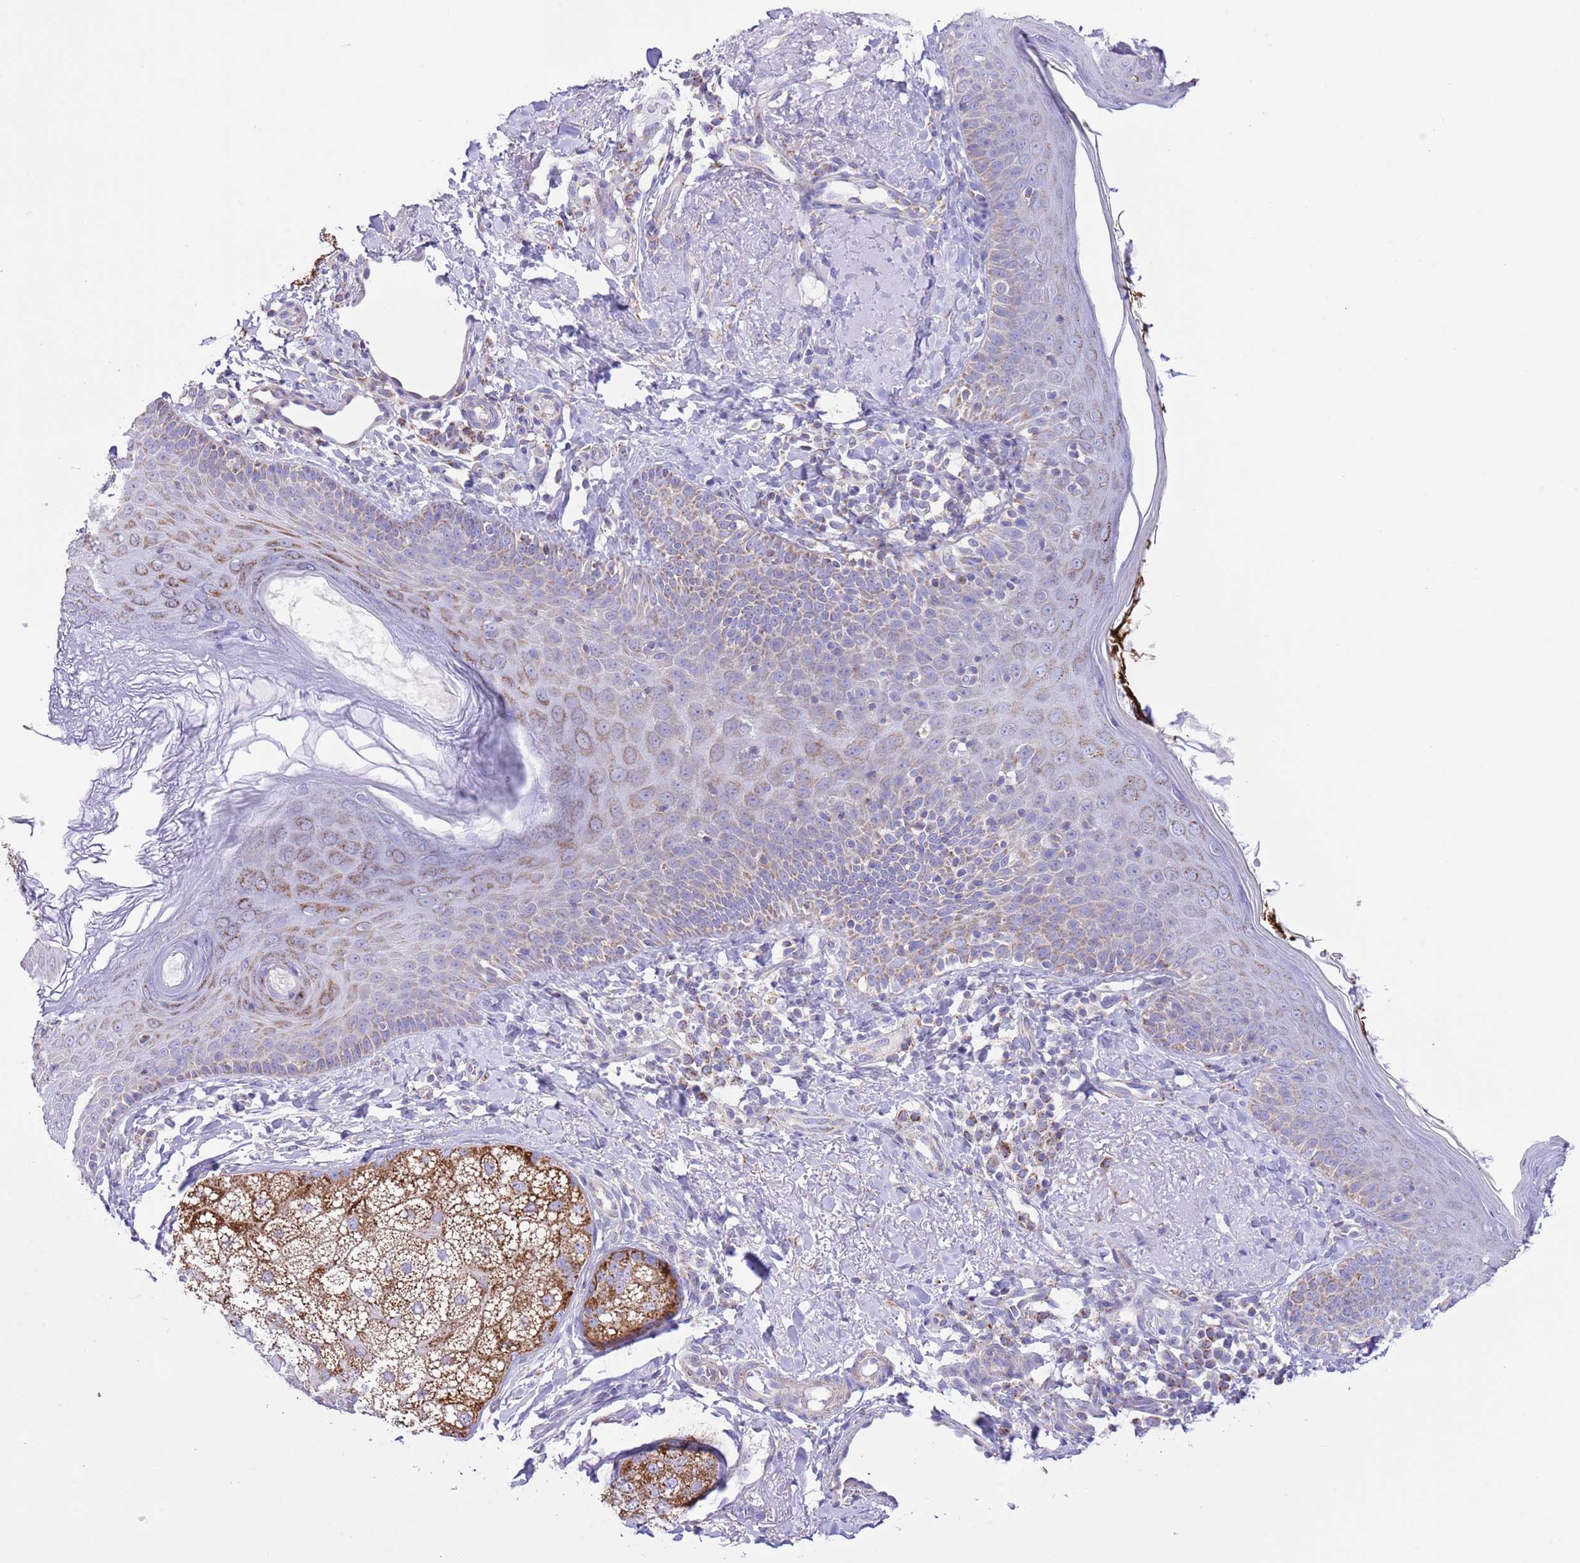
{"staining": {"intensity": "negative", "quantity": "none", "location": "none"}, "tissue": "skin", "cell_type": "Fibroblasts", "image_type": "normal", "snomed": [{"axis": "morphology", "description": "Normal tissue, NOS"}, {"axis": "topography", "description": "Skin"}], "caption": "There is no significant expression in fibroblasts of skin.", "gene": "SS18L2", "patient": {"sex": "male", "age": 57}}